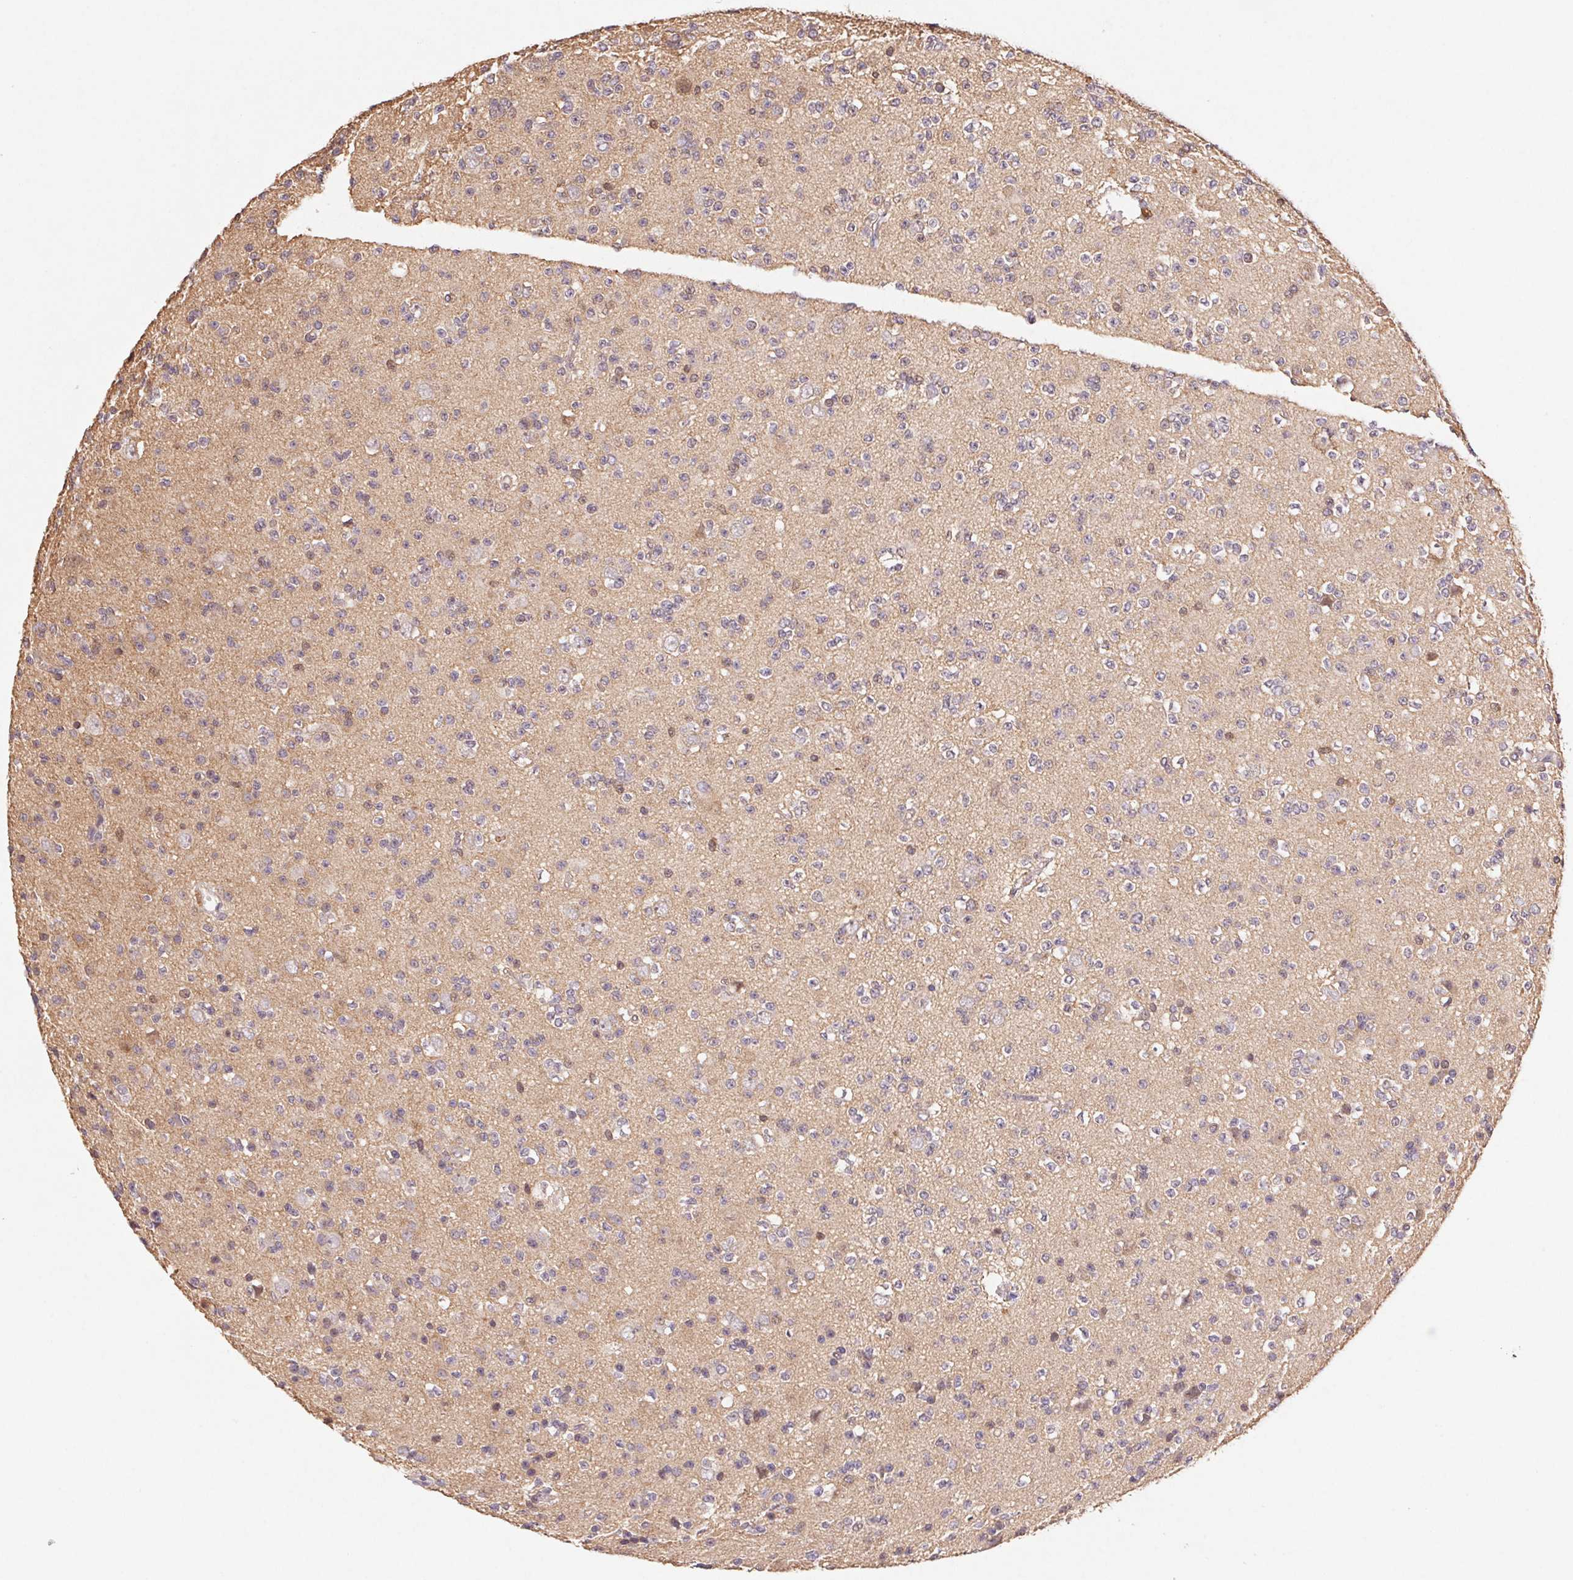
{"staining": {"intensity": "negative", "quantity": "none", "location": "none"}, "tissue": "glioma", "cell_type": "Tumor cells", "image_type": "cancer", "snomed": [{"axis": "morphology", "description": "Glioma, malignant, High grade"}, {"axis": "topography", "description": "Brain"}], "caption": "This micrograph is of glioma stained with immunohistochemistry to label a protein in brown with the nuclei are counter-stained blue. There is no positivity in tumor cells.", "gene": "ATG10", "patient": {"sex": "male", "age": 36}}